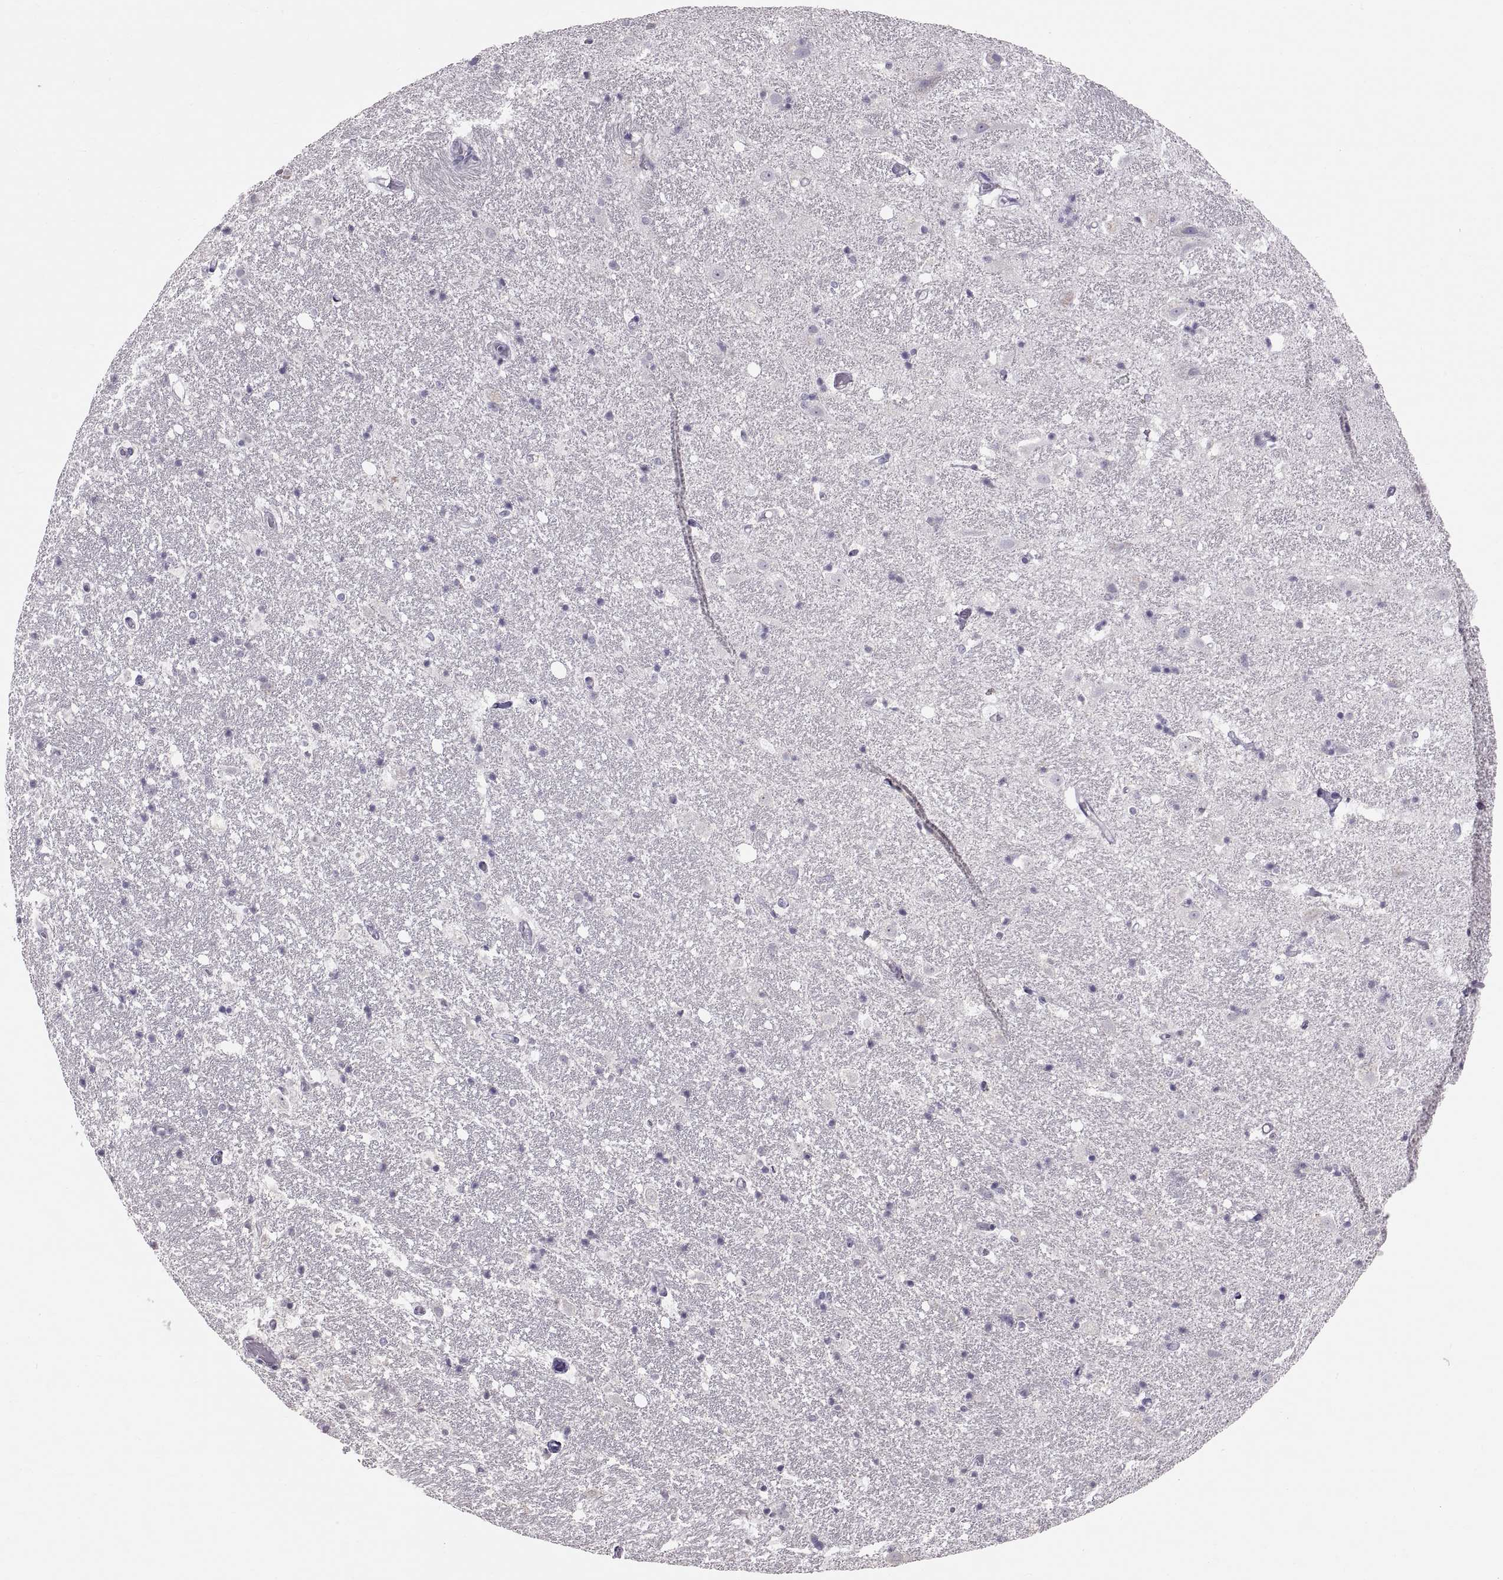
{"staining": {"intensity": "negative", "quantity": "none", "location": "none"}, "tissue": "hippocampus", "cell_type": "Glial cells", "image_type": "normal", "snomed": [{"axis": "morphology", "description": "Normal tissue, NOS"}, {"axis": "topography", "description": "Hippocampus"}], "caption": "Human hippocampus stained for a protein using IHC reveals no staining in glial cells.", "gene": "WBP2NL", "patient": {"sex": "male", "age": 49}}